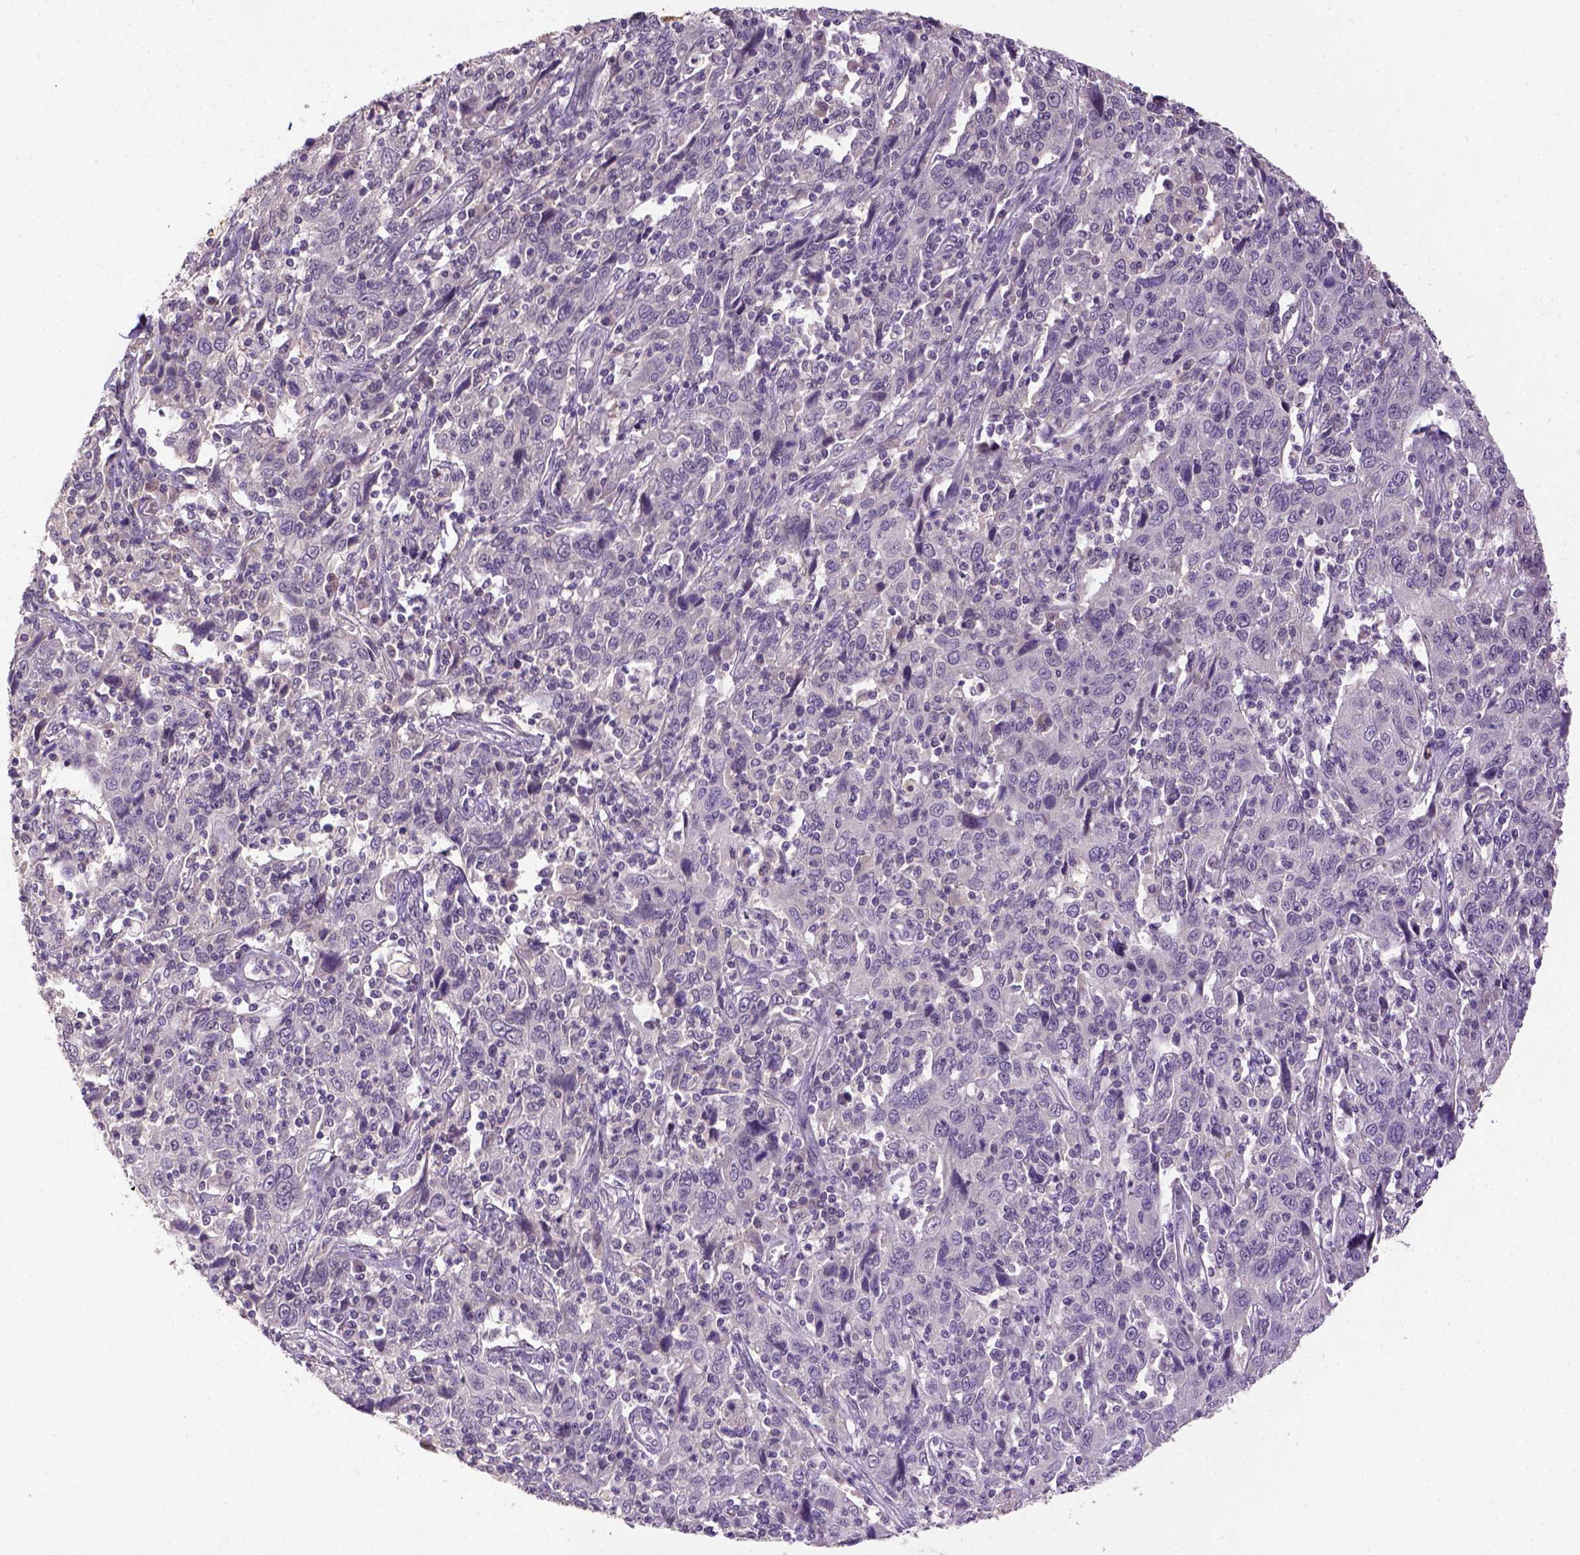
{"staining": {"intensity": "negative", "quantity": "none", "location": "none"}, "tissue": "cervical cancer", "cell_type": "Tumor cells", "image_type": "cancer", "snomed": [{"axis": "morphology", "description": "Squamous cell carcinoma, NOS"}, {"axis": "topography", "description": "Cervix"}], "caption": "Immunohistochemistry (IHC) histopathology image of neoplastic tissue: human cervical cancer stained with DAB reveals no significant protein expression in tumor cells.", "gene": "NLGN2", "patient": {"sex": "female", "age": 46}}